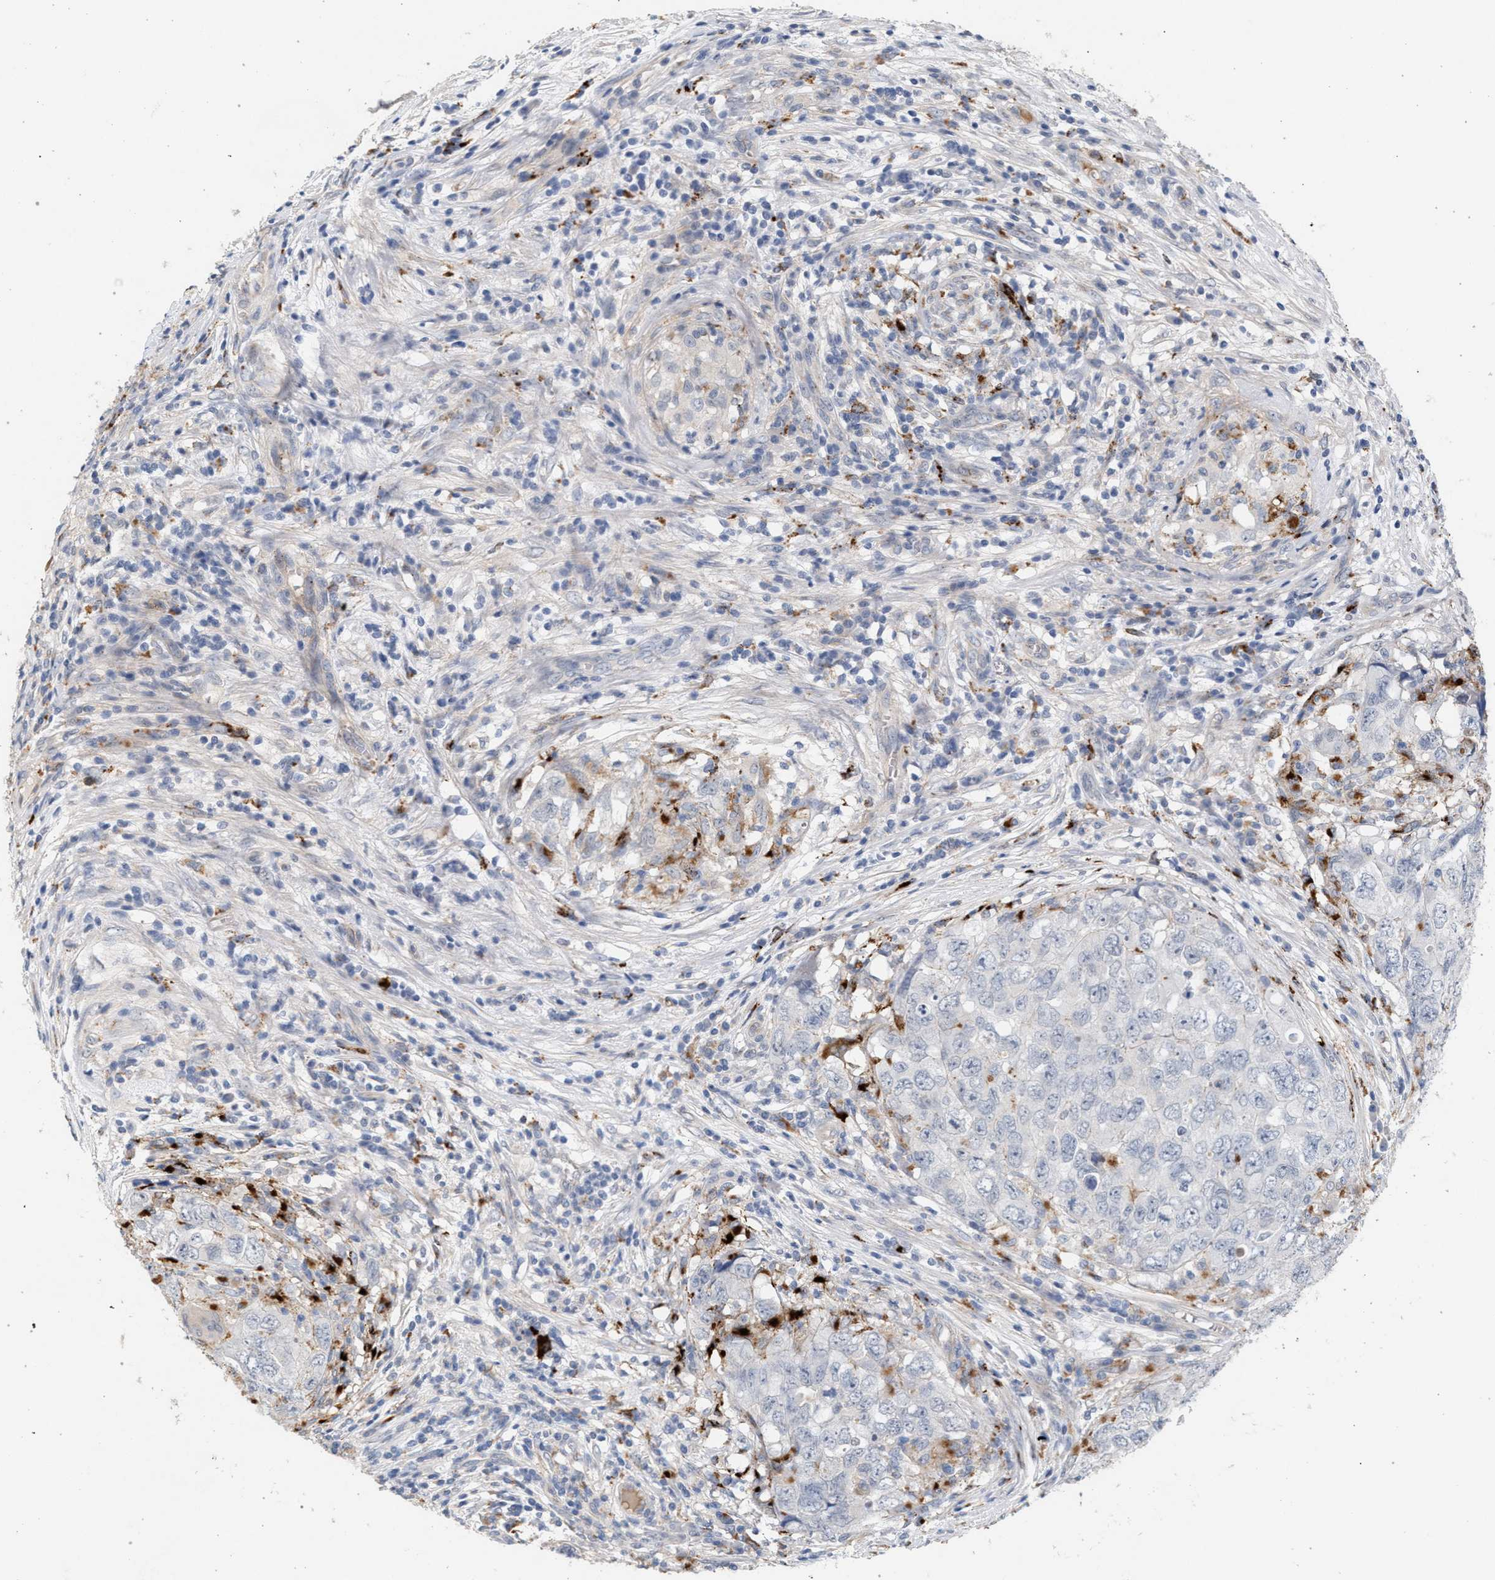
{"staining": {"intensity": "moderate", "quantity": "<25%", "location": "cytoplasmic/membranous"}, "tissue": "testis cancer", "cell_type": "Tumor cells", "image_type": "cancer", "snomed": [{"axis": "morphology", "description": "Seminoma, NOS"}, {"axis": "morphology", "description": "Carcinoma, Embryonal, NOS"}, {"axis": "topography", "description": "Testis"}], "caption": "The image shows immunohistochemical staining of embryonal carcinoma (testis). There is moderate cytoplasmic/membranous positivity is identified in approximately <25% of tumor cells. Using DAB (3,3'-diaminobenzidine) (brown) and hematoxylin (blue) stains, captured at high magnification using brightfield microscopy.", "gene": "MAMDC2", "patient": {"sex": "male", "age": 43}}